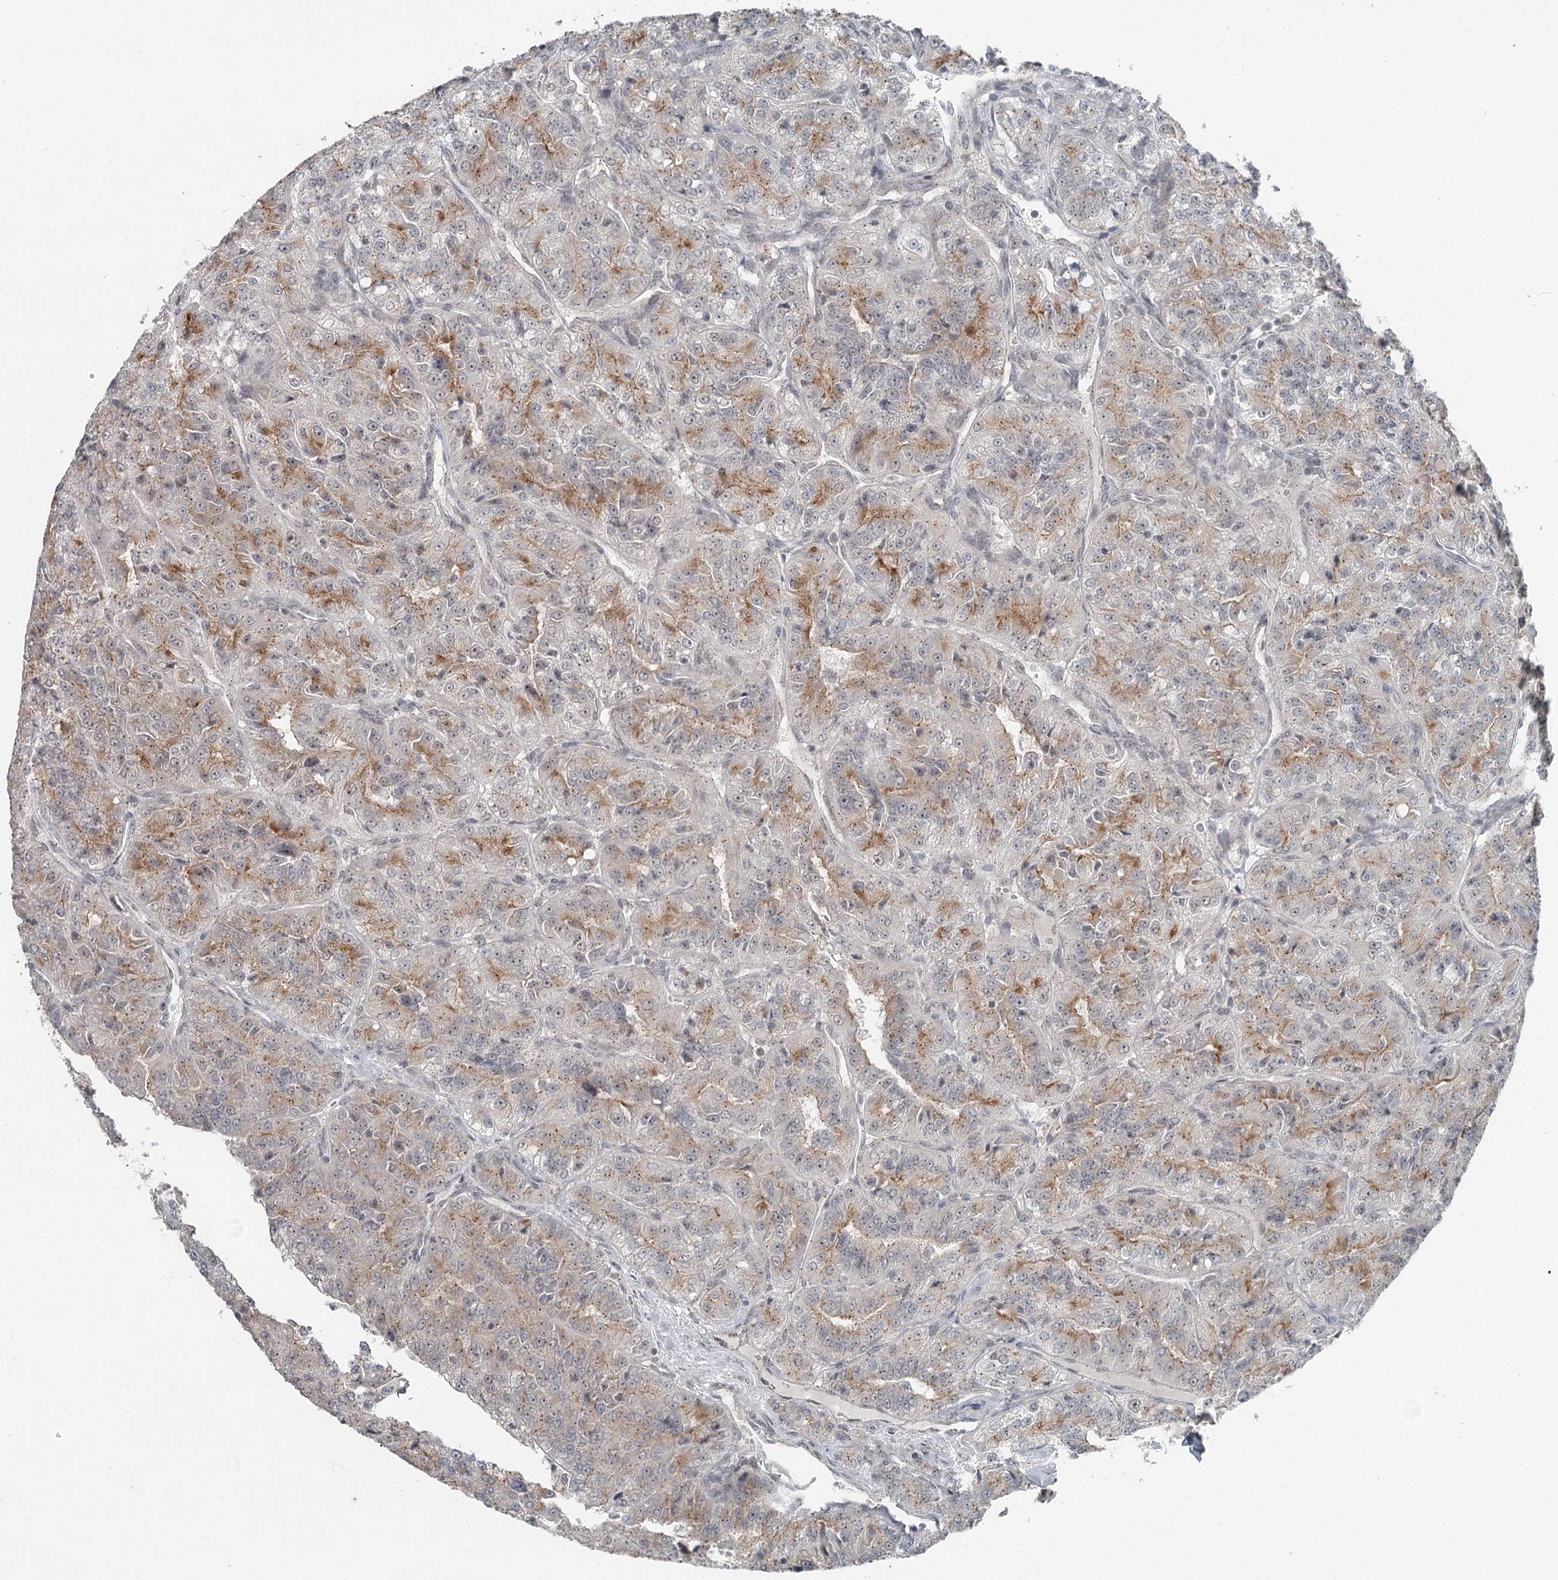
{"staining": {"intensity": "moderate", "quantity": "<25%", "location": "cytoplasmic/membranous"}, "tissue": "renal cancer", "cell_type": "Tumor cells", "image_type": "cancer", "snomed": [{"axis": "morphology", "description": "Adenocarcinoma, NOS"}, {"axis": "topography", "description": "Kidney"}], "caption": "The immunohistochemical stain labels moderate cytoplasmic/membranous staining in tumor cells of renal cancer (adenocarcinoma) tissue. The protein of interest is stained brown, and the nuclei are stained in blue (DAB (3,3'-diaminobenzidine) IHC with brightfield microscopy, high magnification).", "gene": "EXOSC1", "patient": {"sex": "female", "age": 63}}